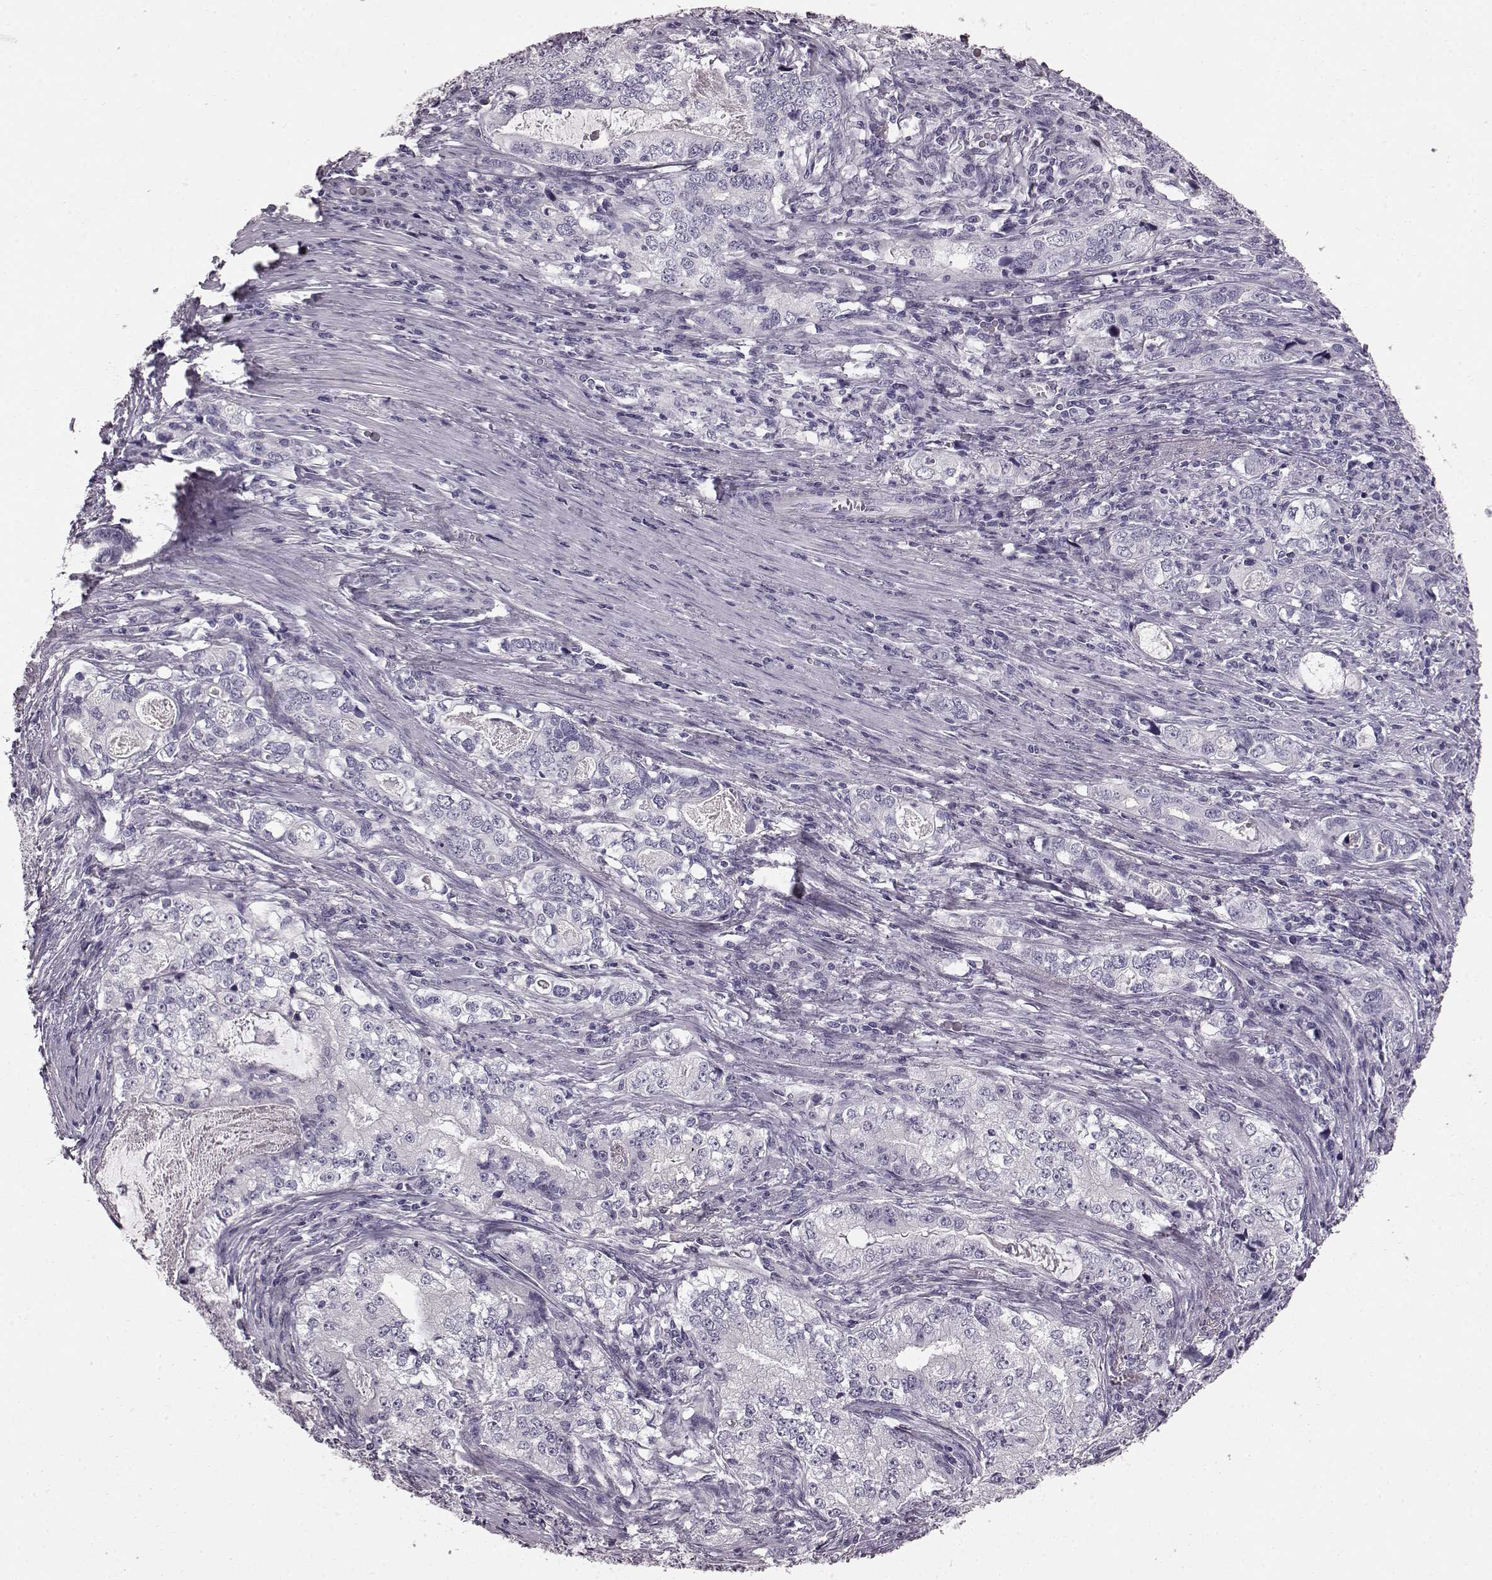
{"staining": {"intensity": "negative", "quantity": "none", "location": "none"}, "tissue": "stomach cancer", "cell_type": "Tumor cells", "image_type": "cancer", "snomed": [{"axis": "morphology", "description": "Adenocarcinoma, NOS"}, {"axis": "topography", "description": "Stomach, lower"}], "caption": "A high-resolution image shows immunohistochemistry (IHC) staining of stomach adenocarcinoma, which reveals no significant expression in tumor cells.", "gene": "TCHHL1", "patient": {"sex": "female", "age": 72}}